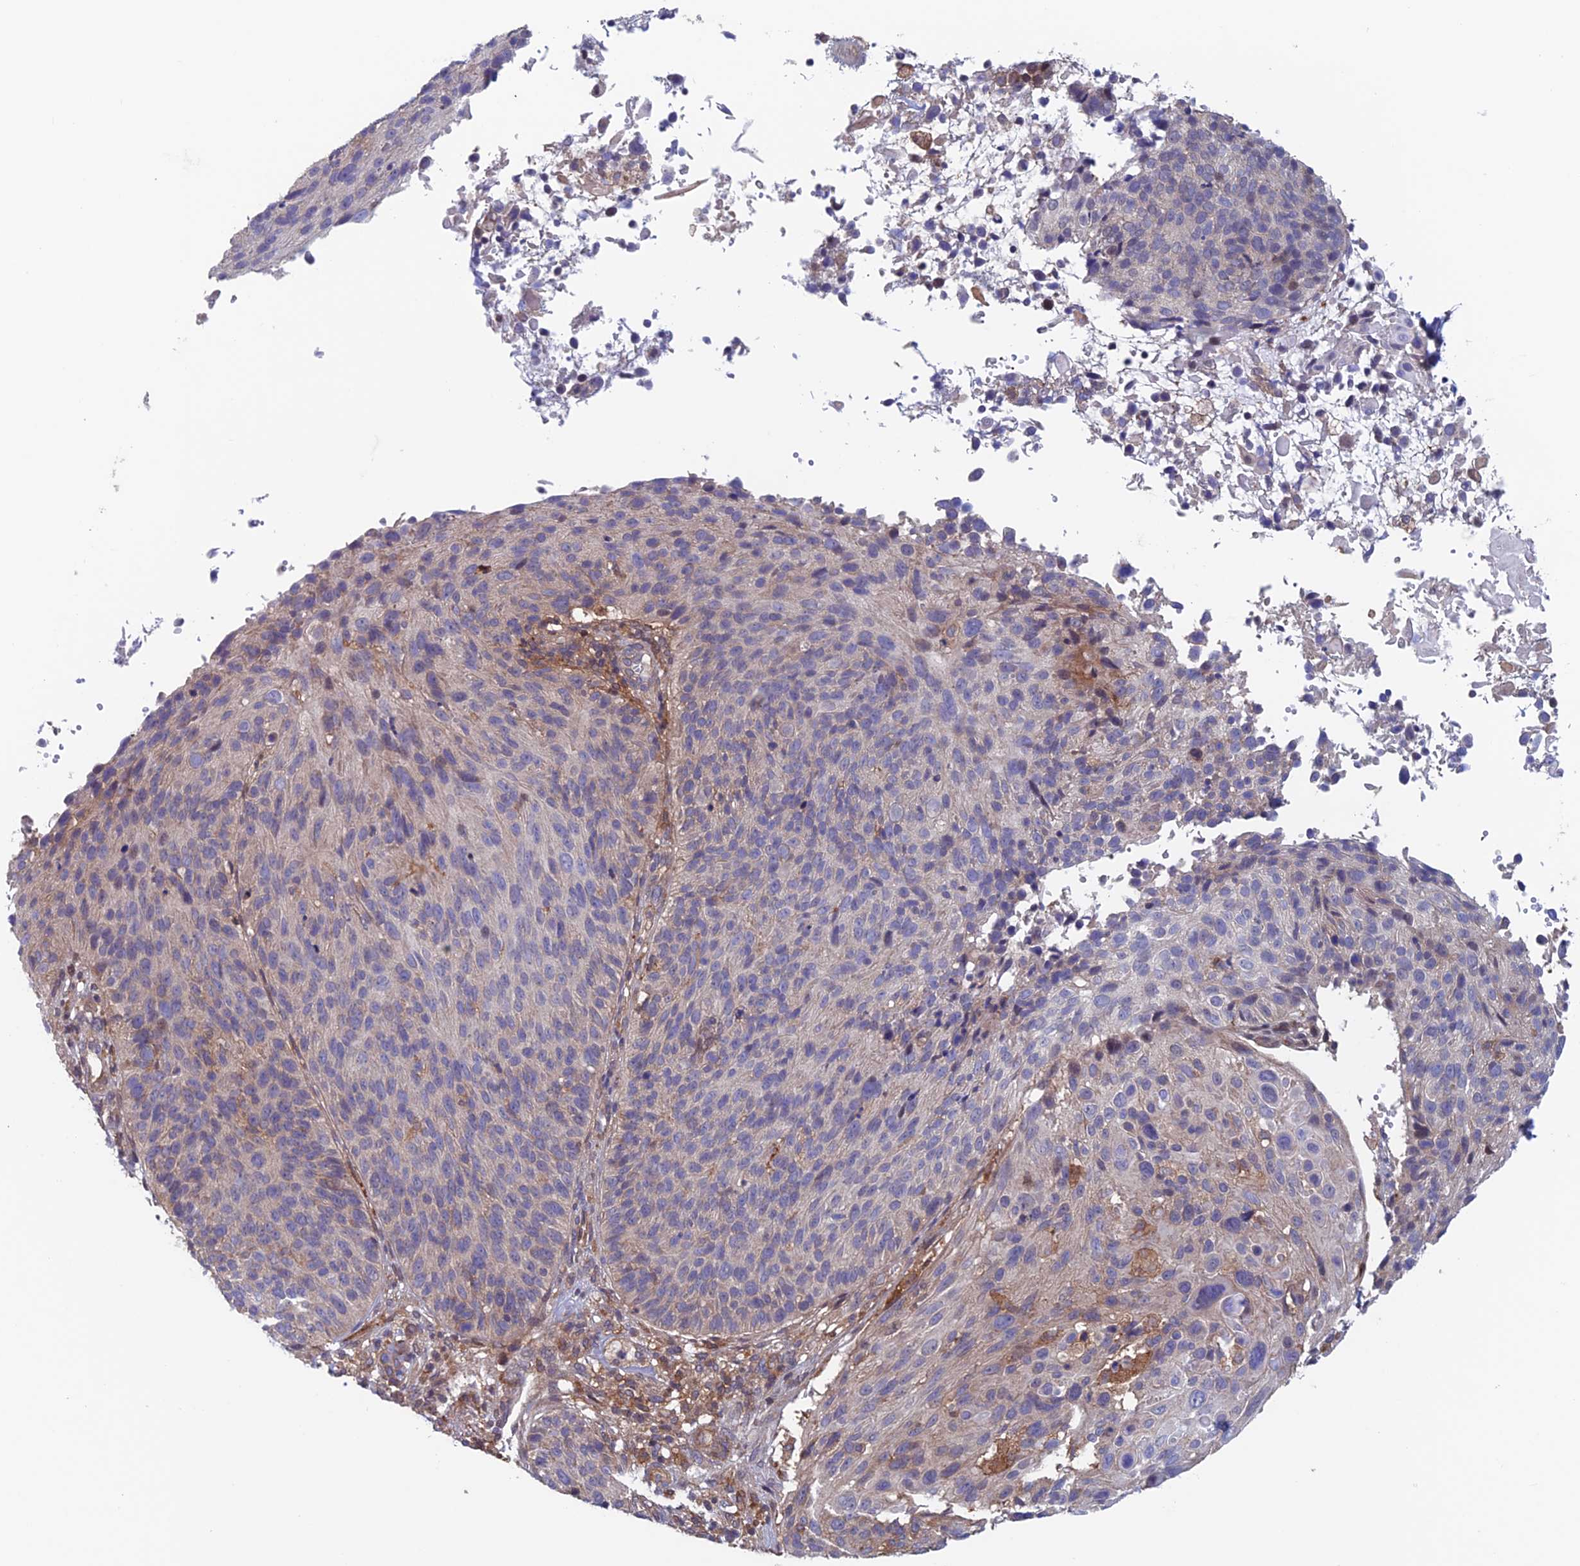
{"staining": {"intensity": "negative", "quantity": "none", "location": "none"}, "tissue": "cervical cancer", "cell_type": "Tumor cells", "image_type": "cancer", "snomed": [{"axis": "morphology", "description": "Squamous cell carcinoma, NOS"}, {"axis": "topography", "description": "Cervix"}], "caption": "Immunohistochemistry photomicrograph of neoplastic tissue: human squamous cell carcinoma (cervical) stained with DAB shows no significant protein expression in tumor cells.", "gene": "NUDT16L1", "patient": {"sex": "female", "age": 74}}